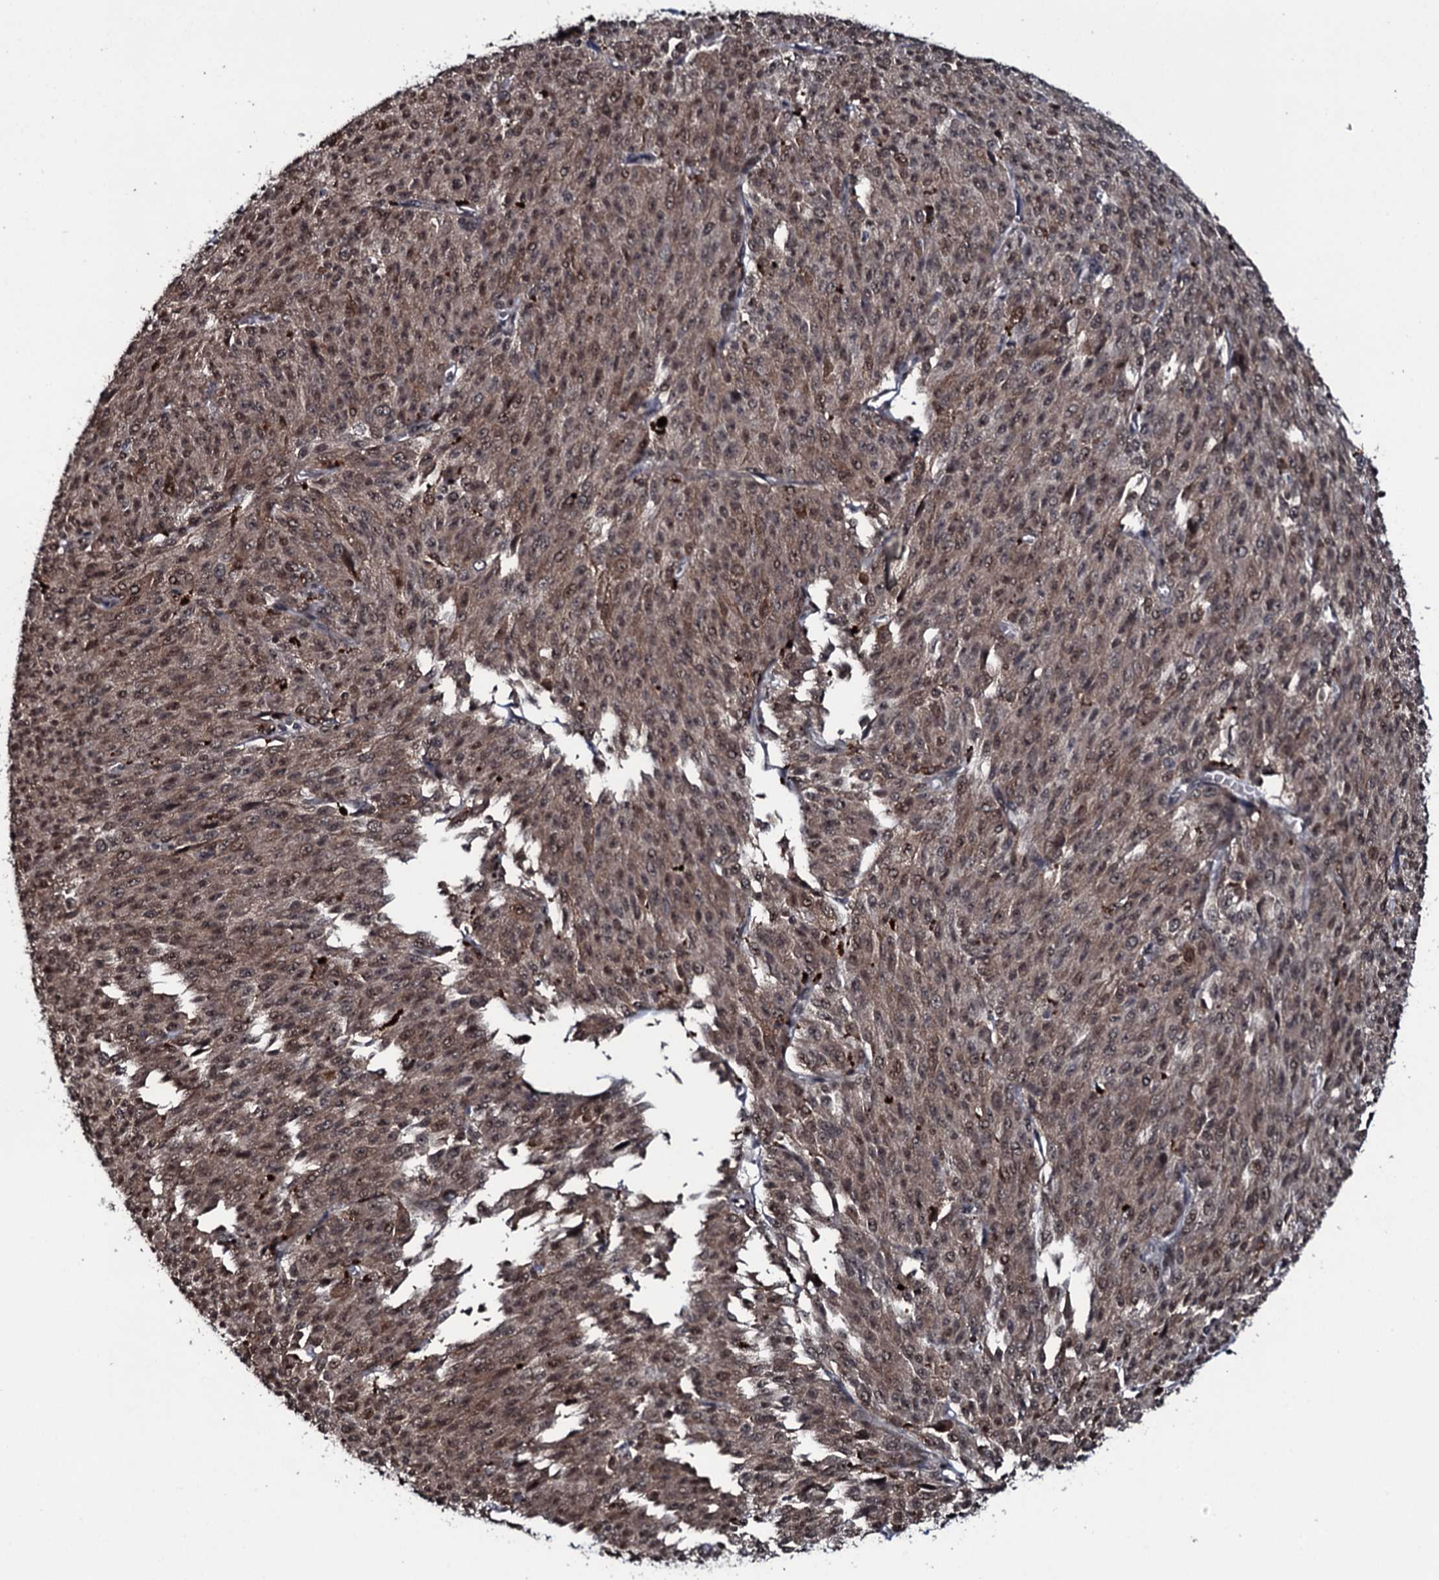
{"staining": {"intensity": "moderate", "quantity": ">75%", "location": "nuclear"}, "tissue": "melanoma", "cell_type": "Tumor cells", "image_type": "cancer", "snomed": [{"axis": "morphology", "description": "Malignant melanoma, NOS"}, {"axis": "topography", "description": "Skin"}], "caption": "Immunohistochemistry photomicrograph of malignant melanoma stained for a protein (brown), which exhibits medium levels of moderate nuclear staining in approximately >75% of tumor cells.", "gene": "HDDC3", "patient": {"sex": "female", "age": 52}}